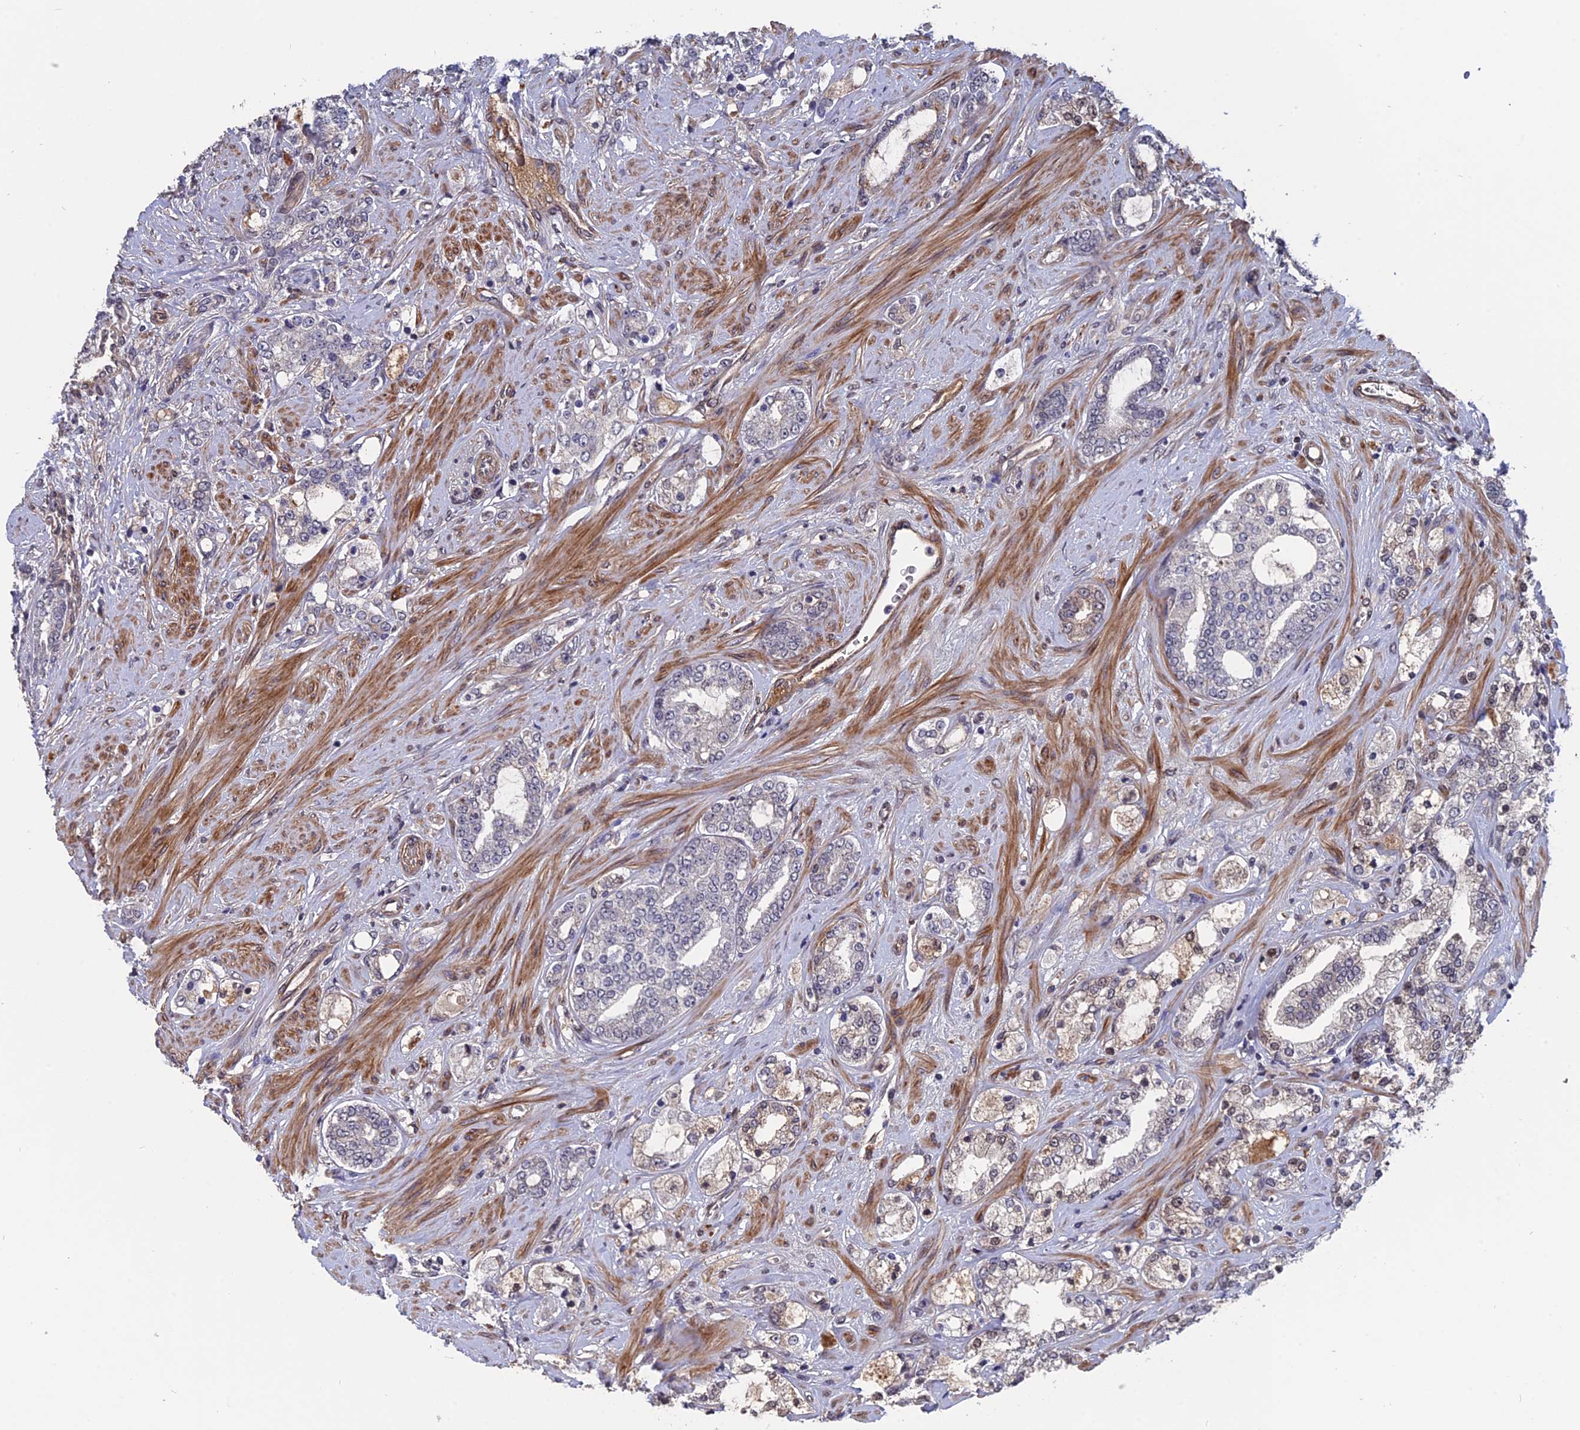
{"staining": {"intensity": "weak", "quantity": "25%-75%", "location": "nuclear"}, "tissue": "prostate cancer", "cell_type": "Tumor cells", "image_type": "cancer", "snomed": [{"axis": "morphology", "description": "Adenocarcinoma, High grade"}, {"axis": "topography", "description": "Prostate"}], "caption": "This histopathology image shows adenocarcinoma (high-grade) (prostate) stained with immunohistochemistry to label a protein in brown. The nuclear of tumor cells show weak positivity for the protein. Nuclei are counter-stained blue.", "gene": "NOSIP", "patient": {"sex": "male", "age": 64}}